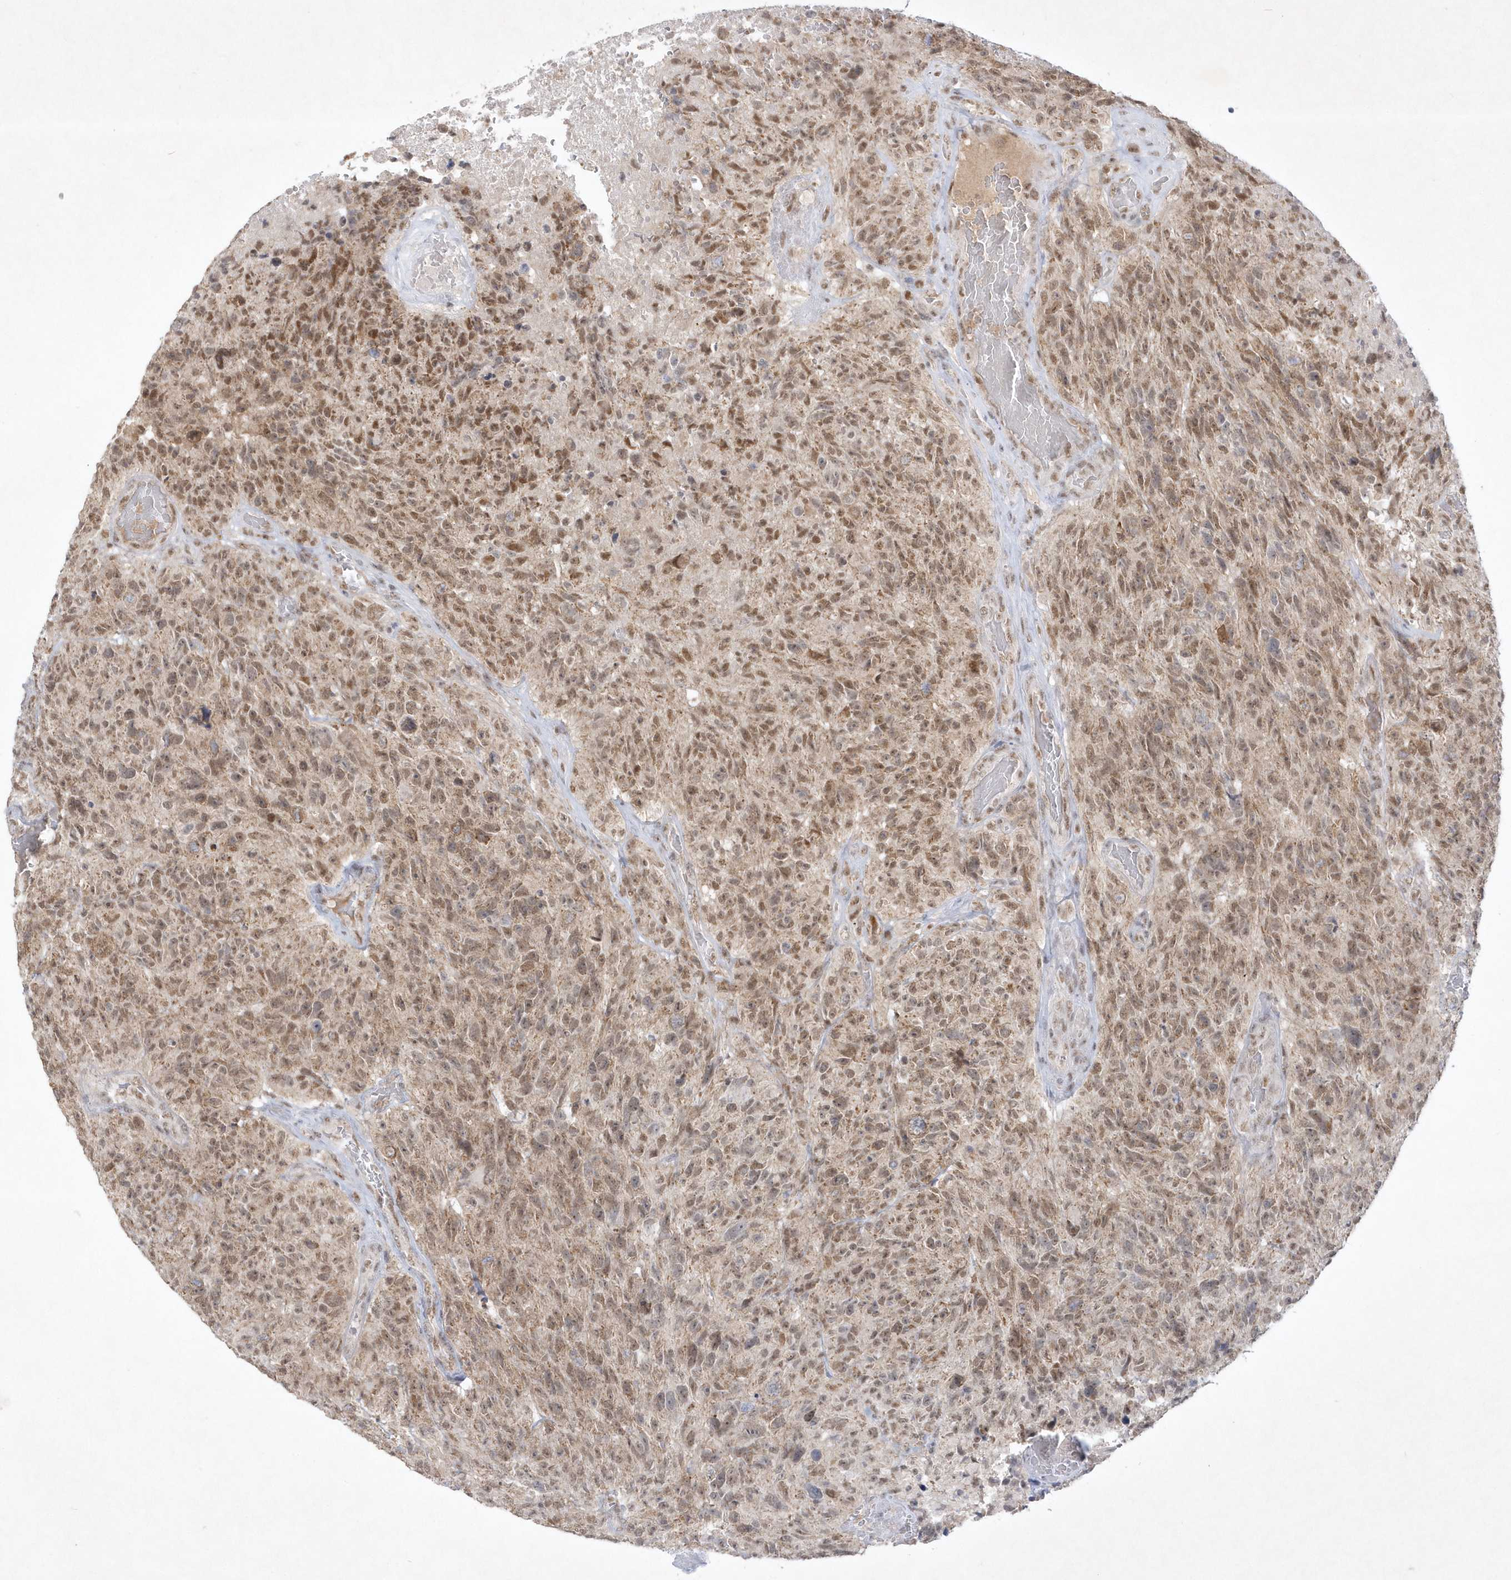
{"staining": {"intensity": "moderate", "quantity": ">75%", "location": "nuclear"}, "tissue": "glioma", "cell_type": "Tumor cells", "image_type": "cancer", "snomed": [{"axis": "morphology", "description": "Glioma, malignant, High grade"}, {"axis": "topography", "description": "Brain"}], "caption": "IHC (DAB (3,3'-diaminobenzidine)) staining of high-grade glioma (malignant) reveals moderate nuclear protein expression in approximately >75% of tumor cells. Using DAB (3,3'-diaminobenzidine) (brown) and hematoxylin (blue) stains, captured at high magnification using brightfield microscopy.", "gene": "CPSF3", "patient": {"sex": "male", "age": 69}}